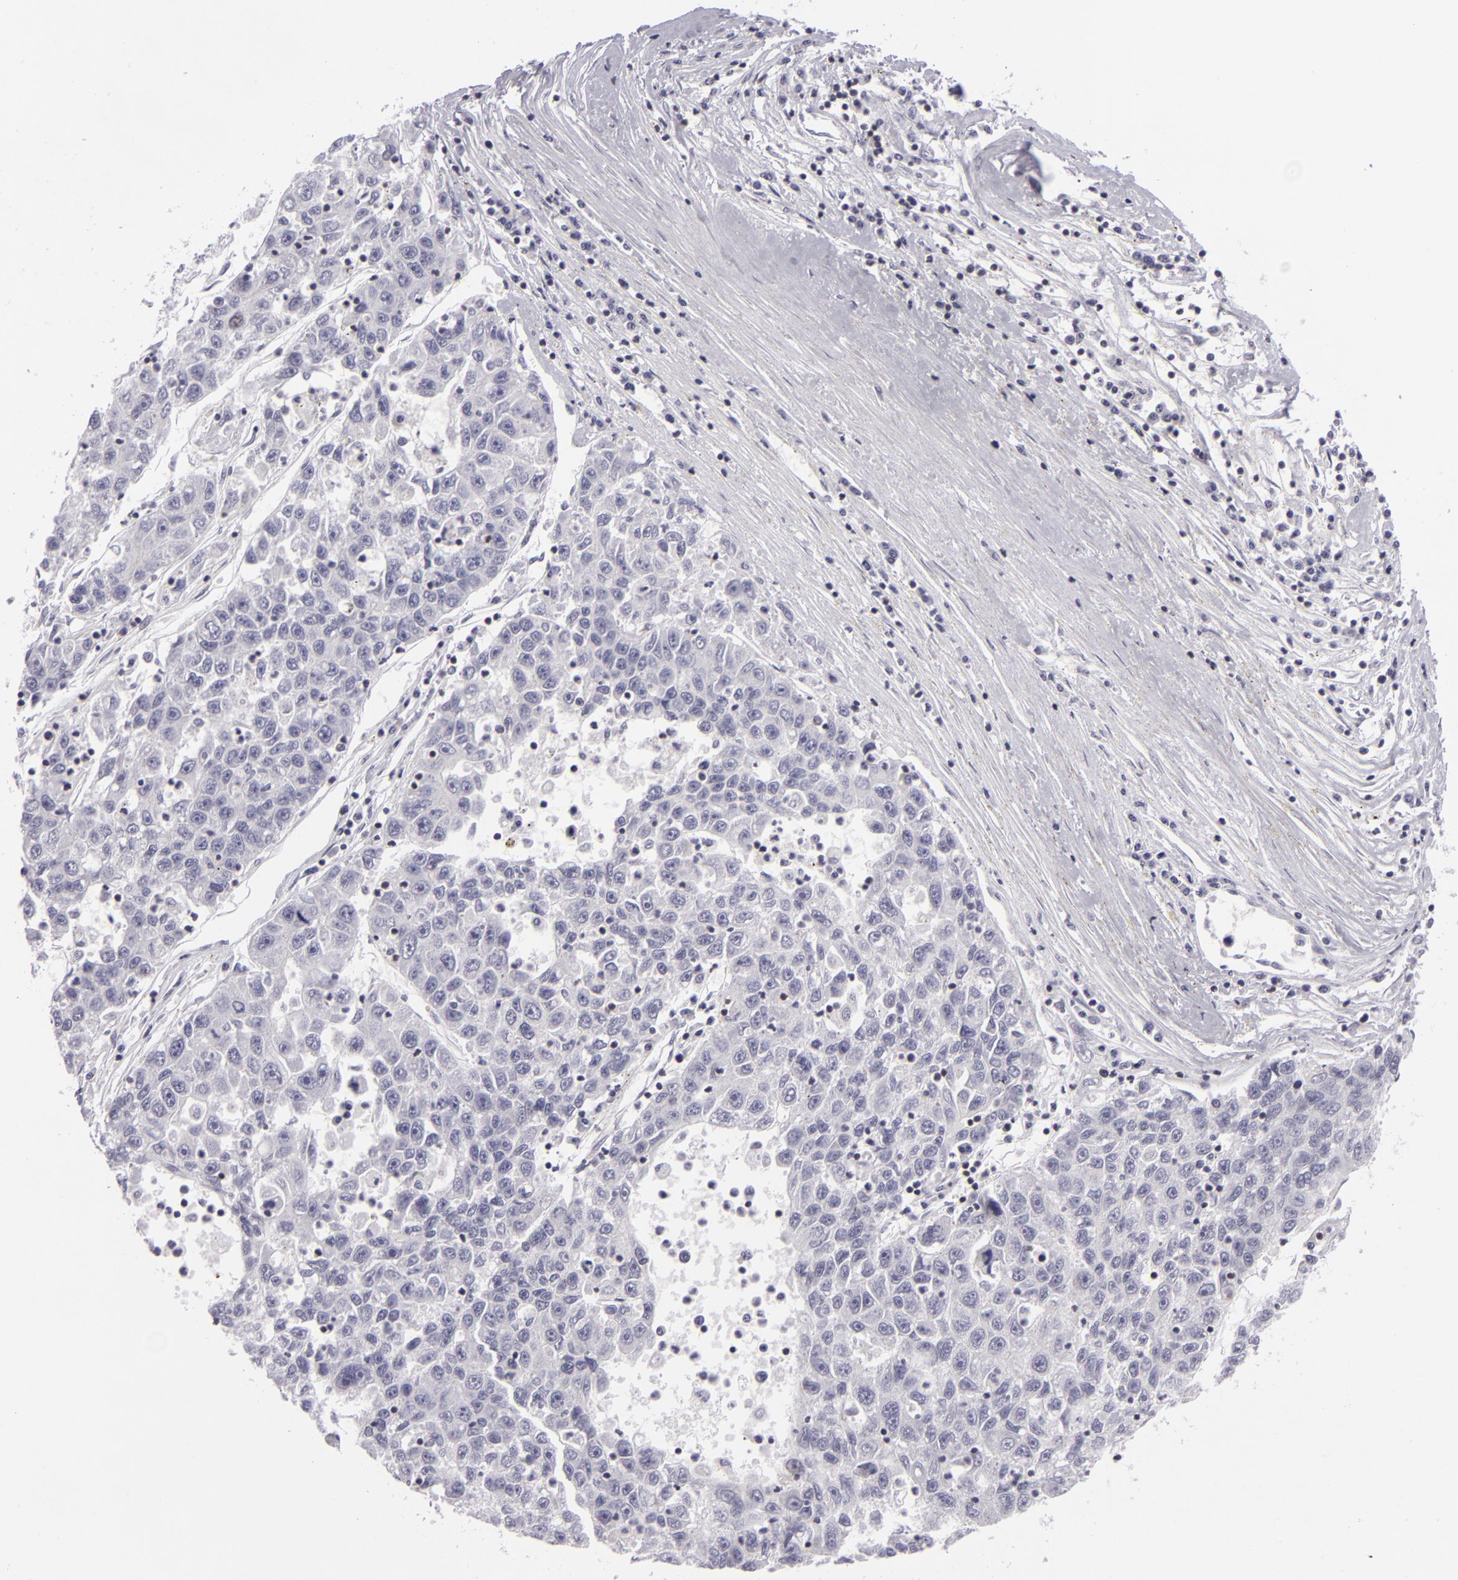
{"staining": {"intensity": "negative", "quantity": "none", "location": "none"}, "tissue": "liver cancer", "cell_type": "Tumor cells", "image_type": "cancer", "snomed": [{"axis": "morphology", "description": "Carcinoma, Hepatocellular, NOS"}, {"axis": "topography", "description": "Liver"}], "caption": "There is no significant expression in tumor cells of hepatocellular carcinoma (liver).", "gene": "KCNAB2", "patient": {"sex": "male", "age": 49}}